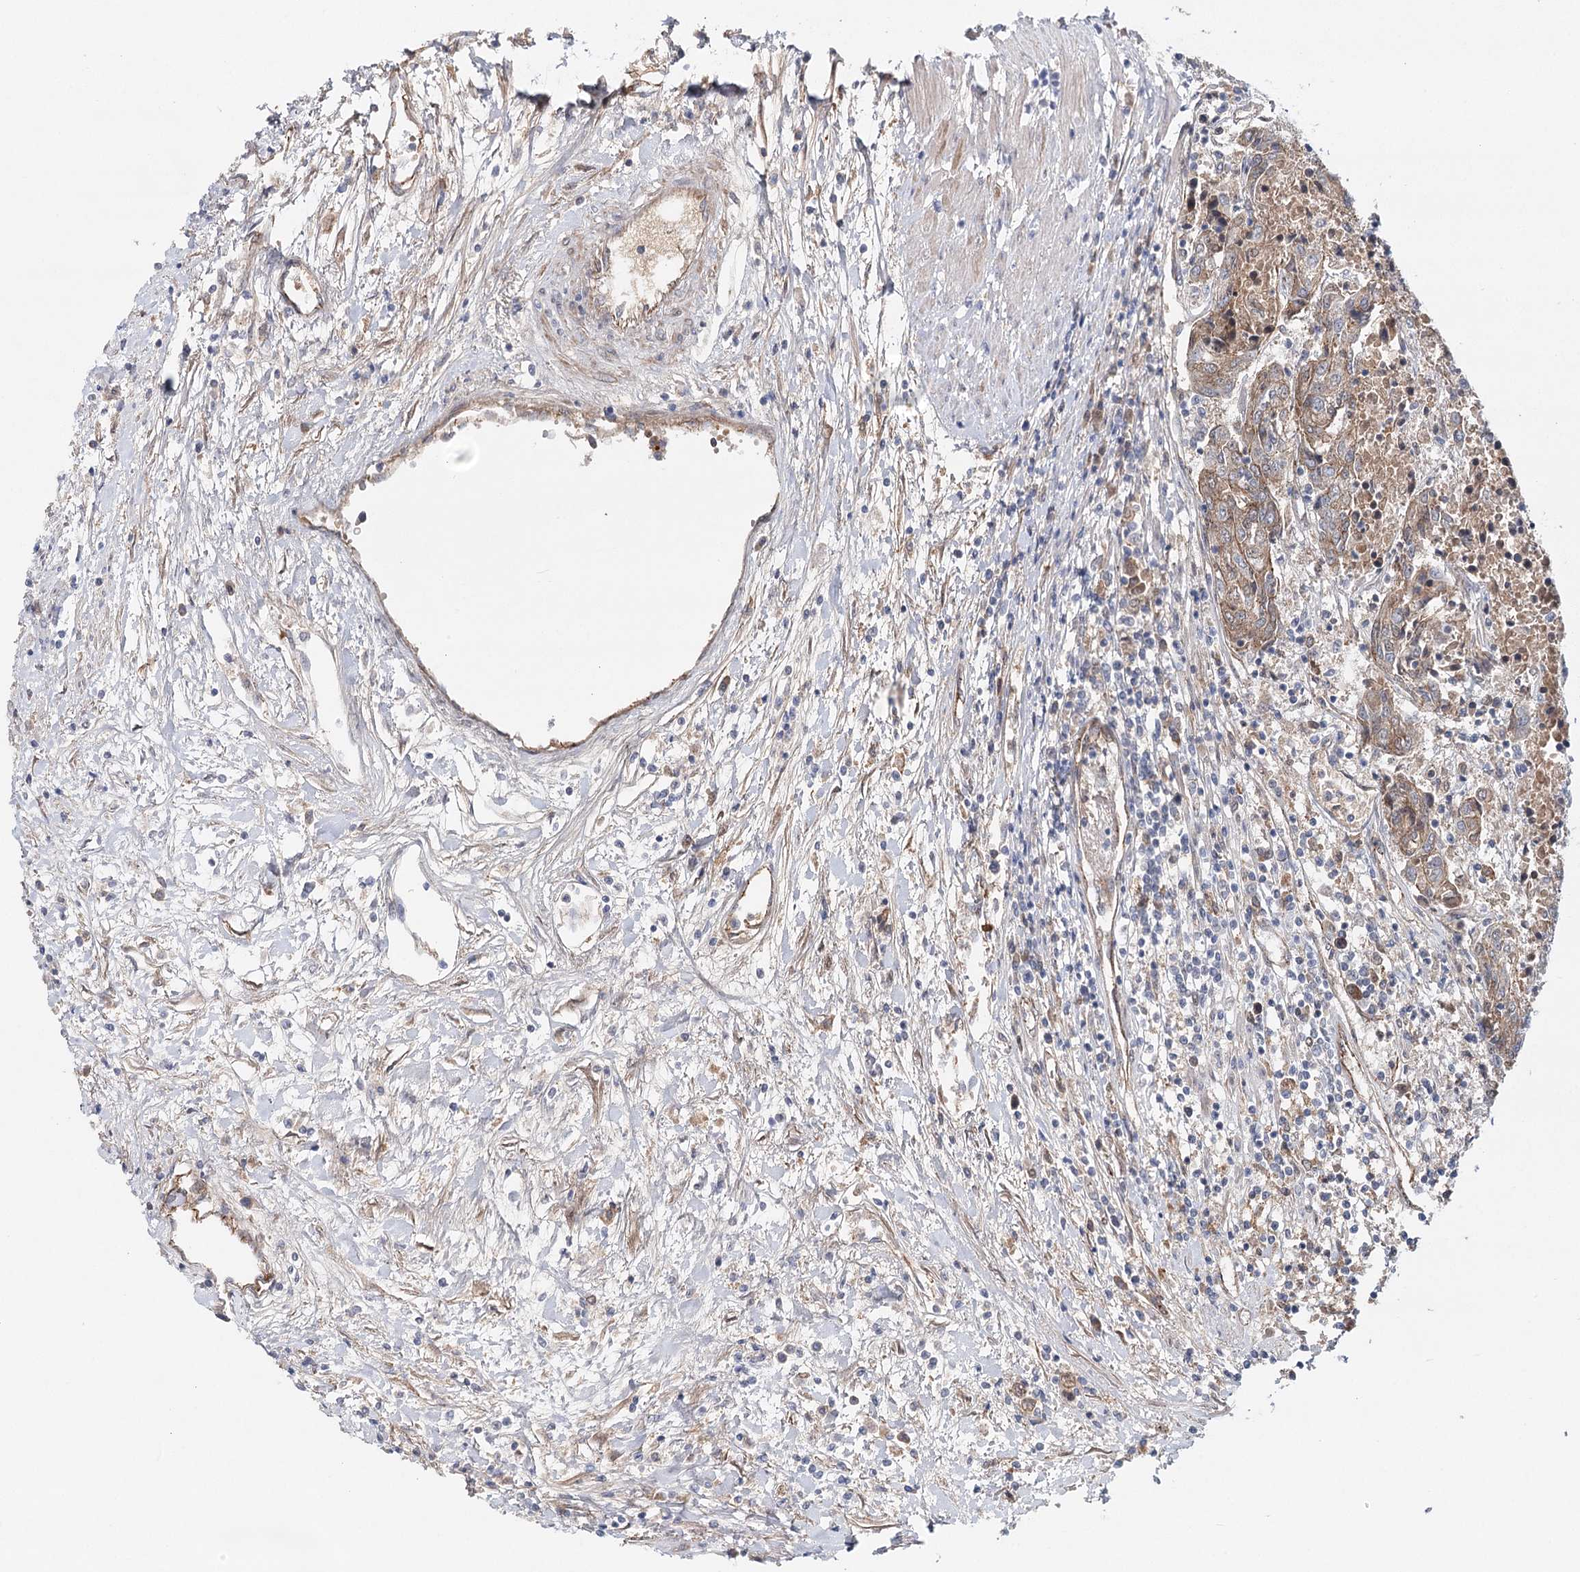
{"staining": {"intensity": "weak", "quantity": ">75%", "location": "cytoplasmic/membranous"}, "tissue": "urothelial cancer", "cell_type": "Tumor cells", "image_type": "cancer", "snomed": [{"axis": "morphology", "description": "Urothelial carcinoma, High grade"}, {"axis": "topography", "description": "Urinary bladder"}], "caption": "A low amount of weak cytoplasmic/membranous positivity is appreciated in approximately >75% of tumor cells in high-grade urothelial carcinoma tissue.", "gene": "PKP4", "patient": {"sex": "female", "age": 85}}